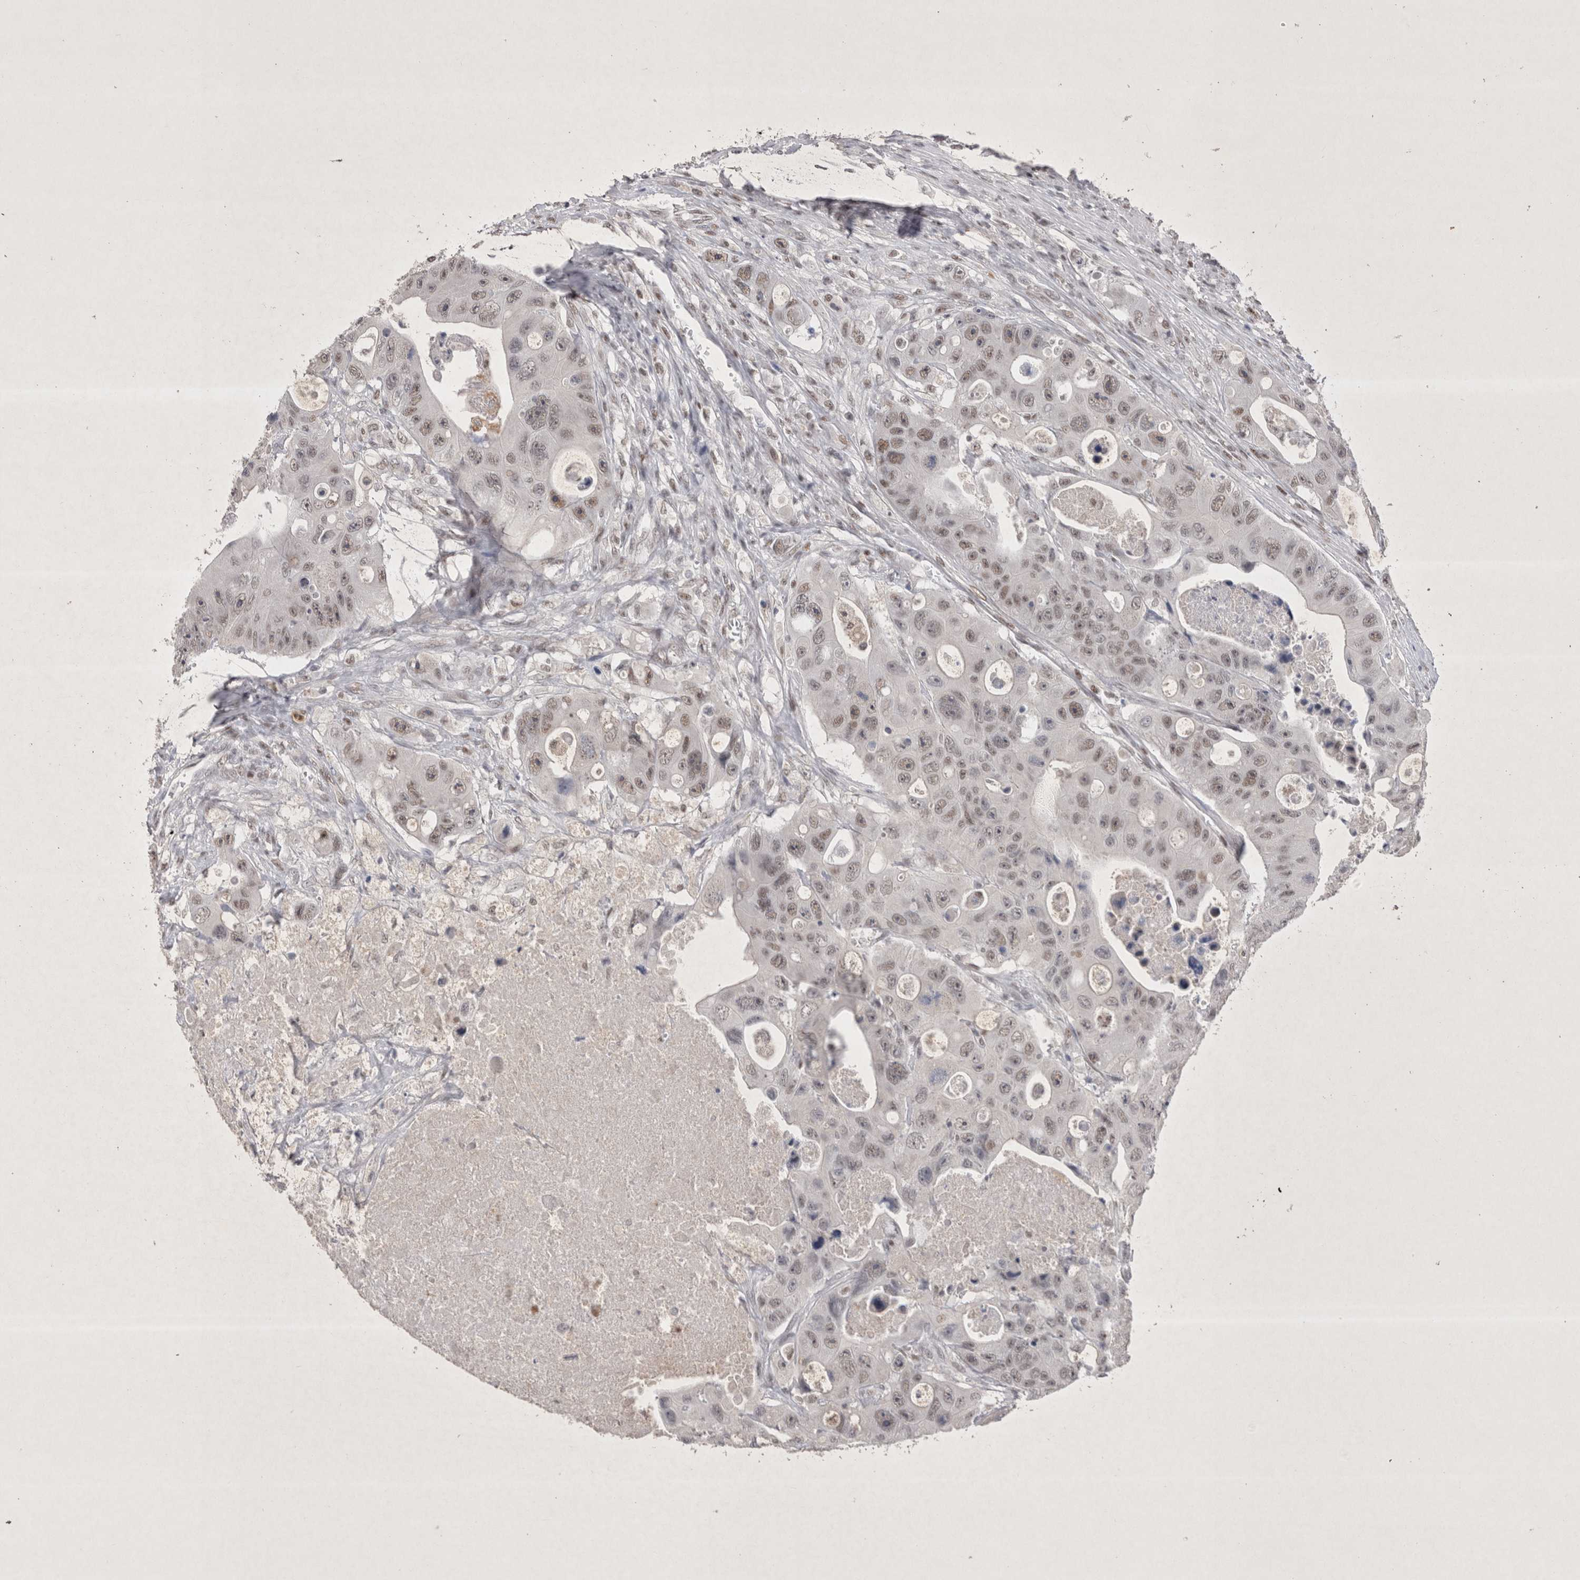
{"staining": {"intensity": "weak", "quantity": "25%-75%", "location": "nuclear"}, "tissue": "colorectal cancer", "cell_type": "Tumor cells", "image_type": "cancer", "snomed": [{"axis": "morphology", "description": "Adenocarcinoma, NOS"}, {"axis": "topography", "description": "Colon"}], "caption": "The immunohistochemical stain labels weak nuclear staining in tumor cells of colorectal cancer tissue.", "gene": "RBM6", "patient": {"sex": "female", "age": 46}}